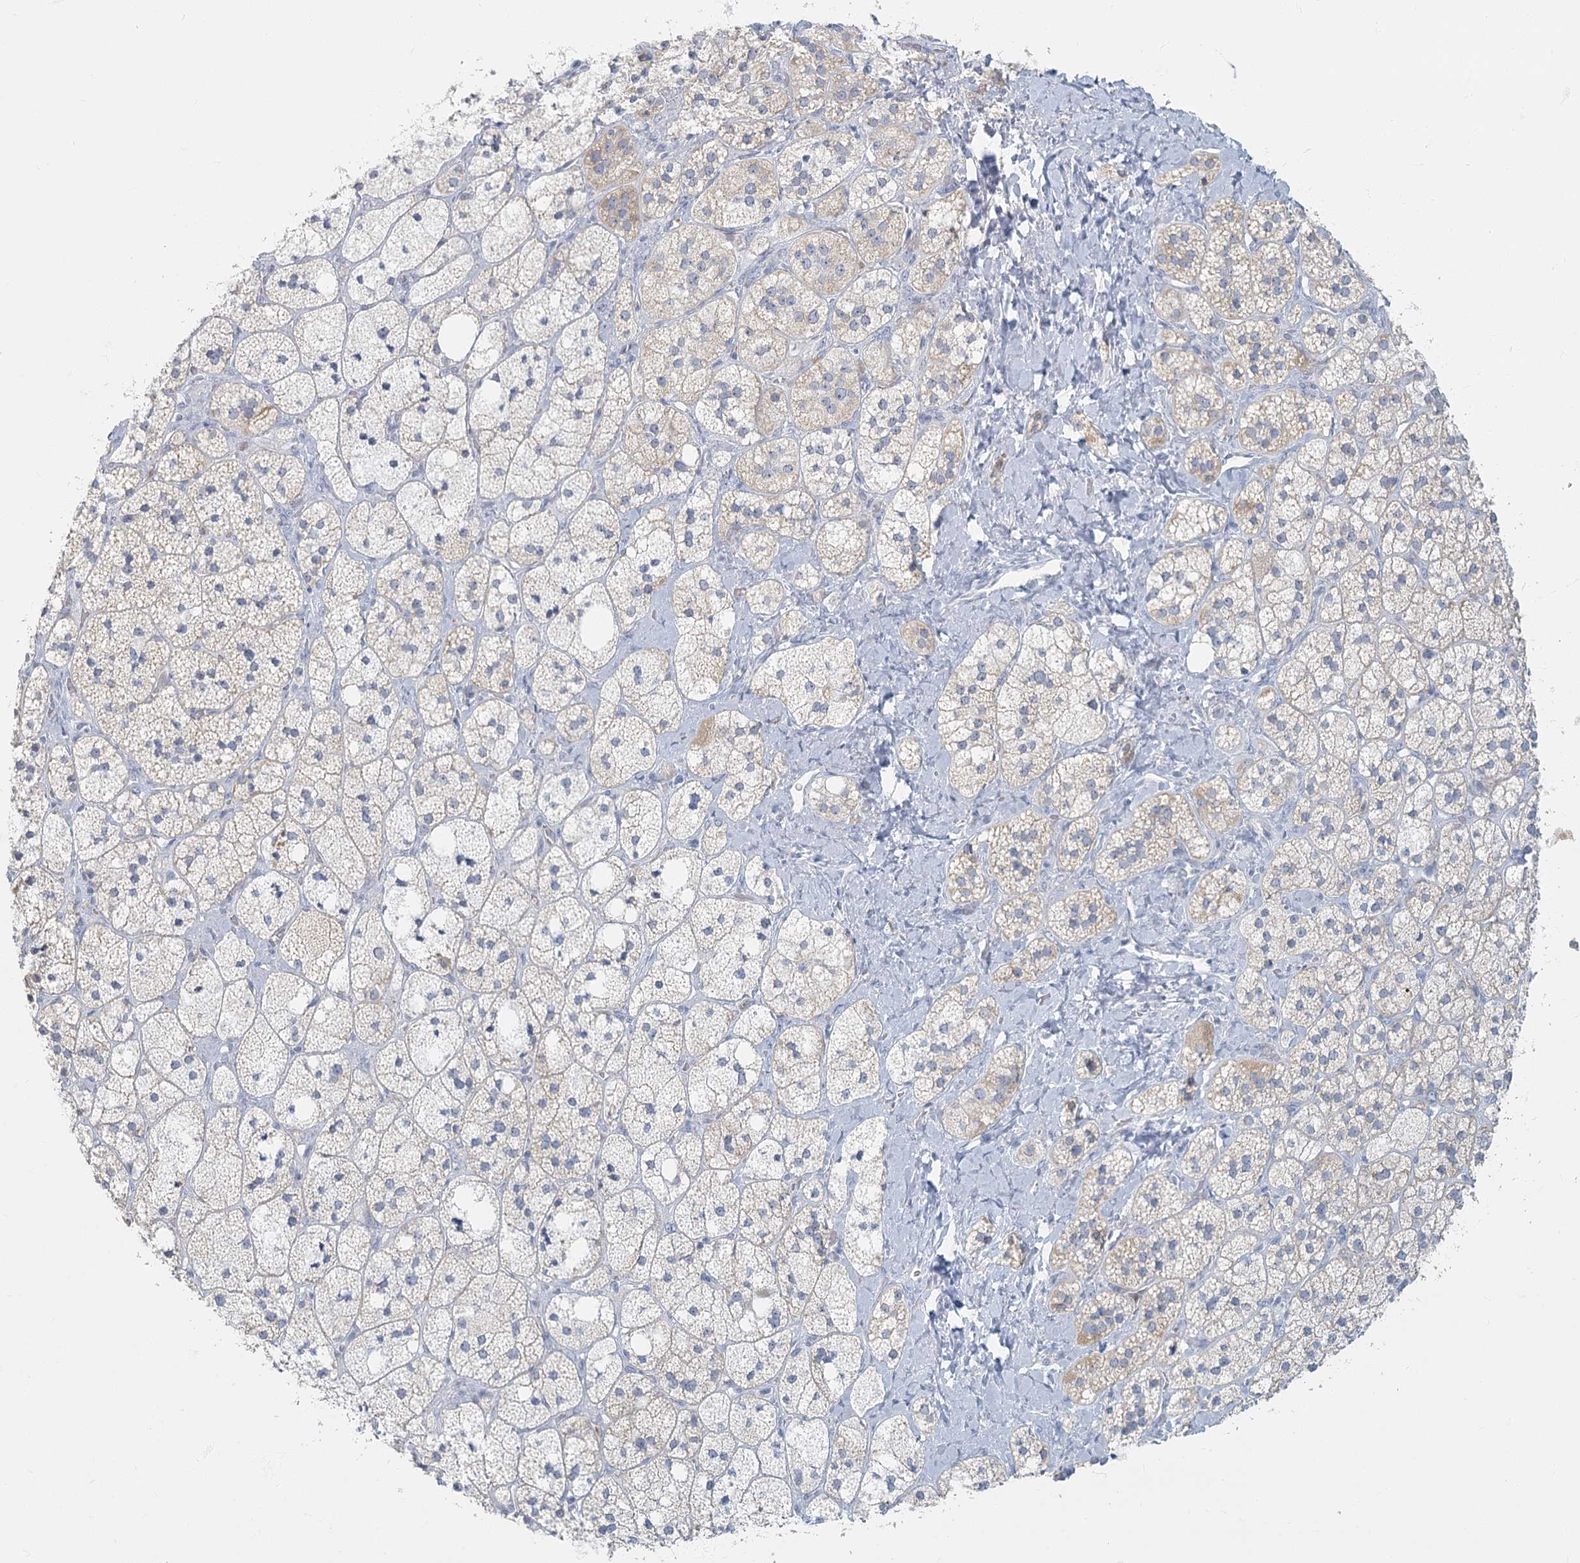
{"staining": {"intensity": "weak", "quantity": "<25%", "location": "cytoplasmic/membranous"}, "tissue": "adrenal gland", "cell_type": "Glandular cells", "image_type": "normal", "snomed": [{"axis": "morphology", "description": "Normal tissue, NOS"}, {"axis": "topography", "description": "Adrenal gland"}], "caption": "Glandular cells show no significant staining in normal adrenal gland. (Immunohistochemistry, brightfield microscopy, high magnification).", "gene": "FAM110C", "patient": {"sex": "male", "age": 61}}